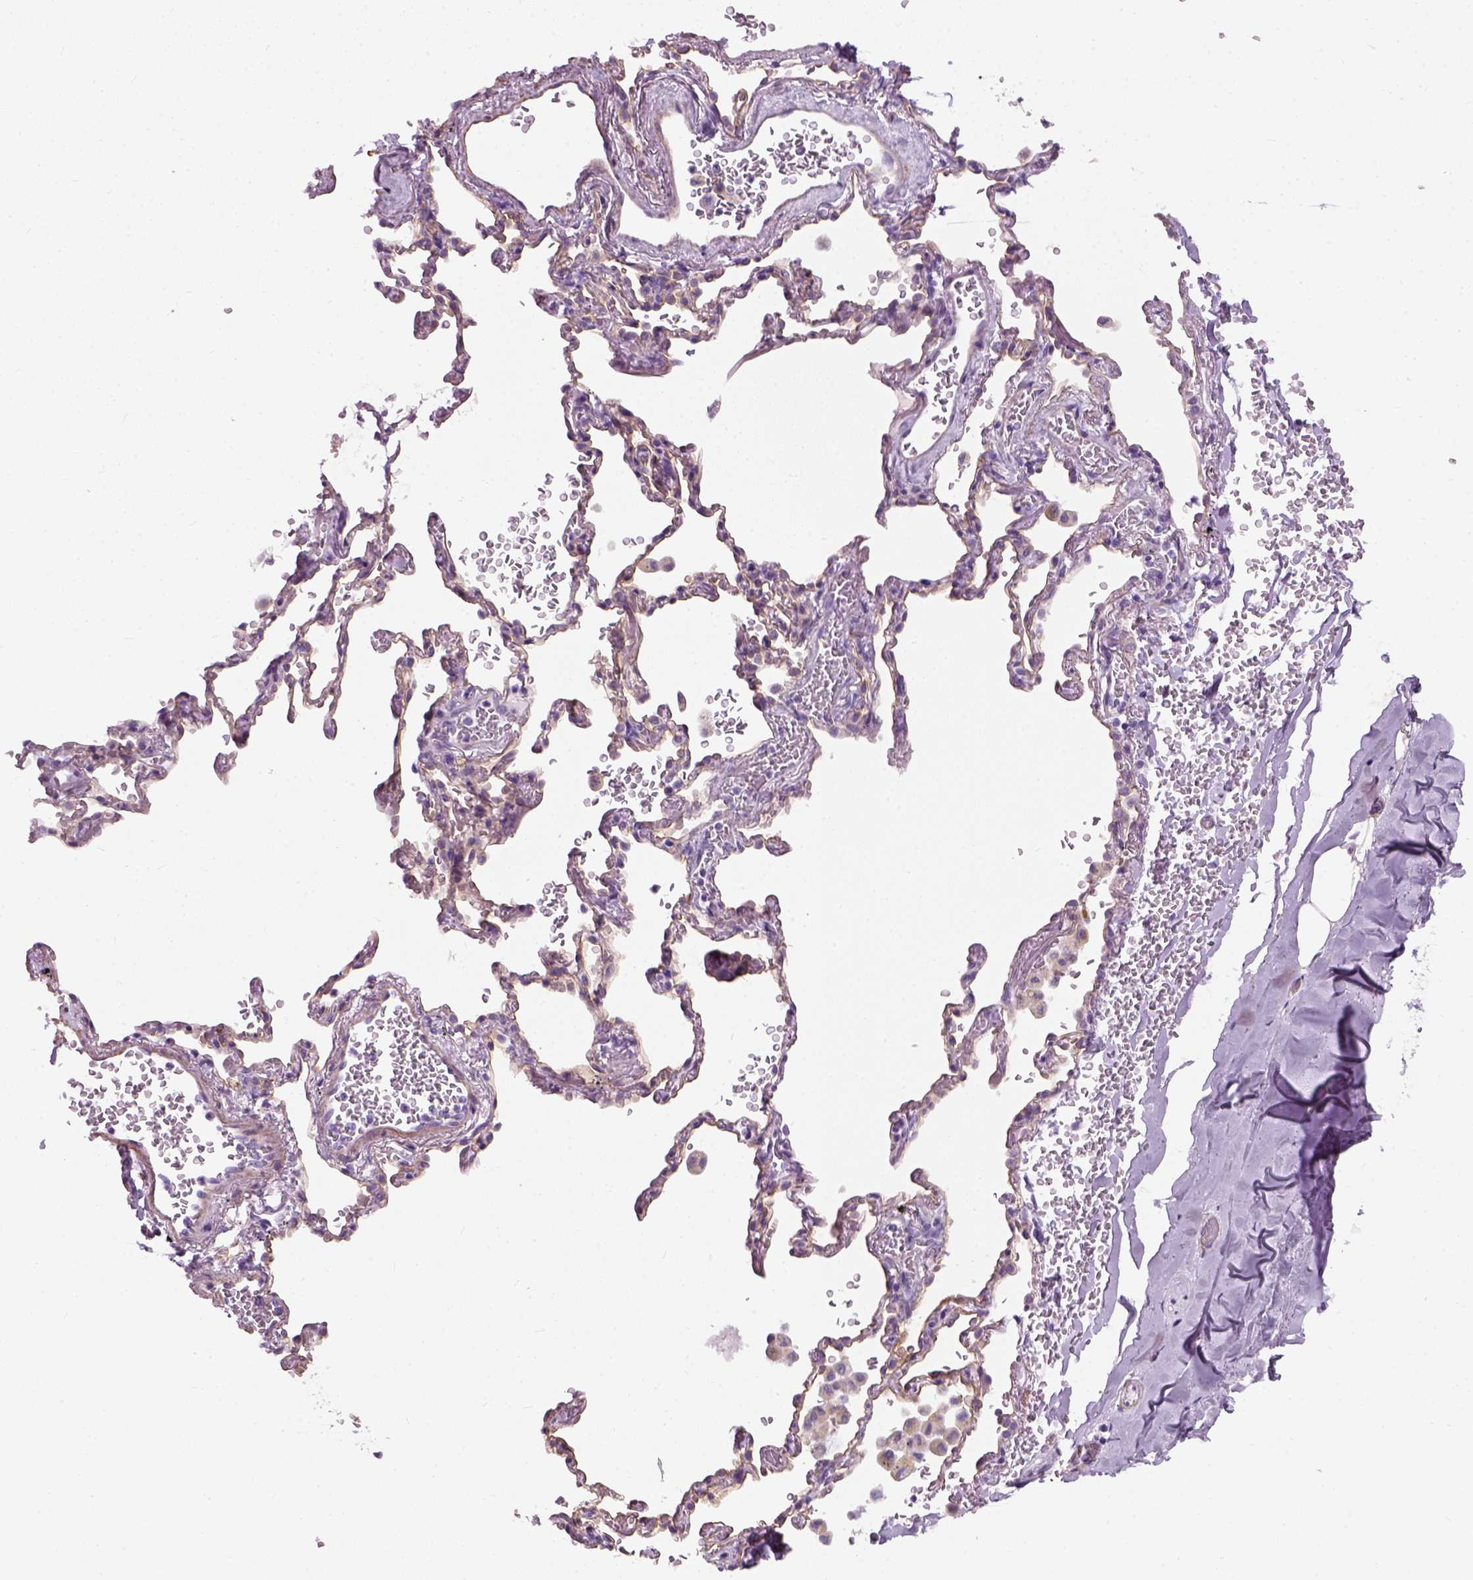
{"staining": {"intensity": "negative", "quantity": "none", "location": "none"}, "tissue": "adipose tissue", "cell_type": "Adipocytes", "image_type": "normal", "snomed": [{"axis": "morphology", "description": "Normal tissue, NOS"}, {"axis": "topography", "description": "Cartilage tissue"}, {"axis": "topography", "description": "Bronchus"}, {"axis": "topography", "description": "Peripheral nerve tissue"}], "caption": "IHC histopathology image of unremarkable adipose tissue: adipose tissue stained with DAB (3,3'-diaminobenzidine) shows no significant protein positivity in adipocytes.", "gene": "FAM161A", "patient": {"sex": "male", "age": 67}}